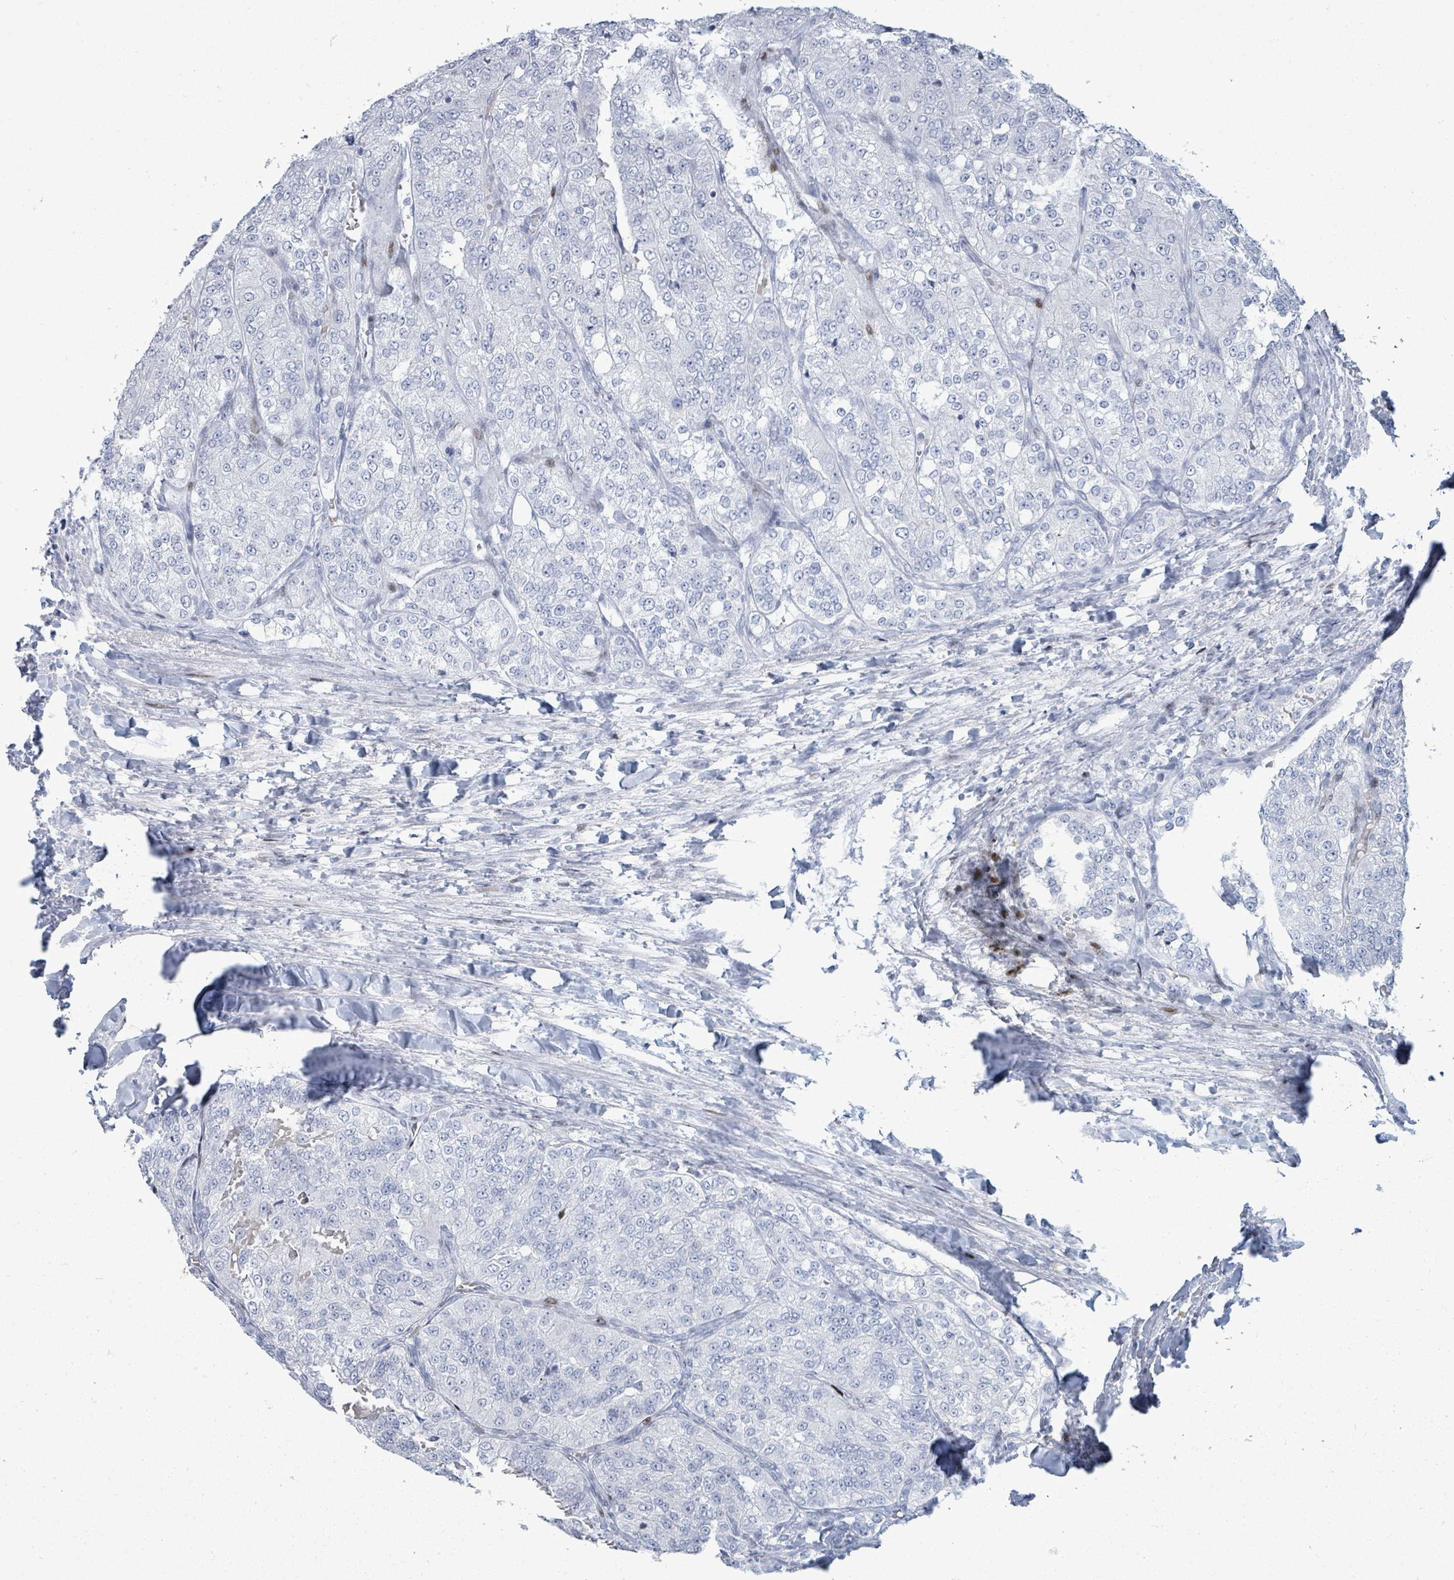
{"staining": {"intensity": "negative", "quantity": "none", "location": "none"}, "tissue": "renal cancer", "cell_type": "Tumor cells", "image_type": "cancer", "snomed": [{"axis": "morphology", "description": "Adenocarcinoma, NOS"}, {"axis": "topography", "description": "Kidney"}], "caption": "Immunohistochemical staining of renal cancer shows no significant expression in tumor cells.", "gene": "MALL", "patient": {"sex": "female", "age": 63}}